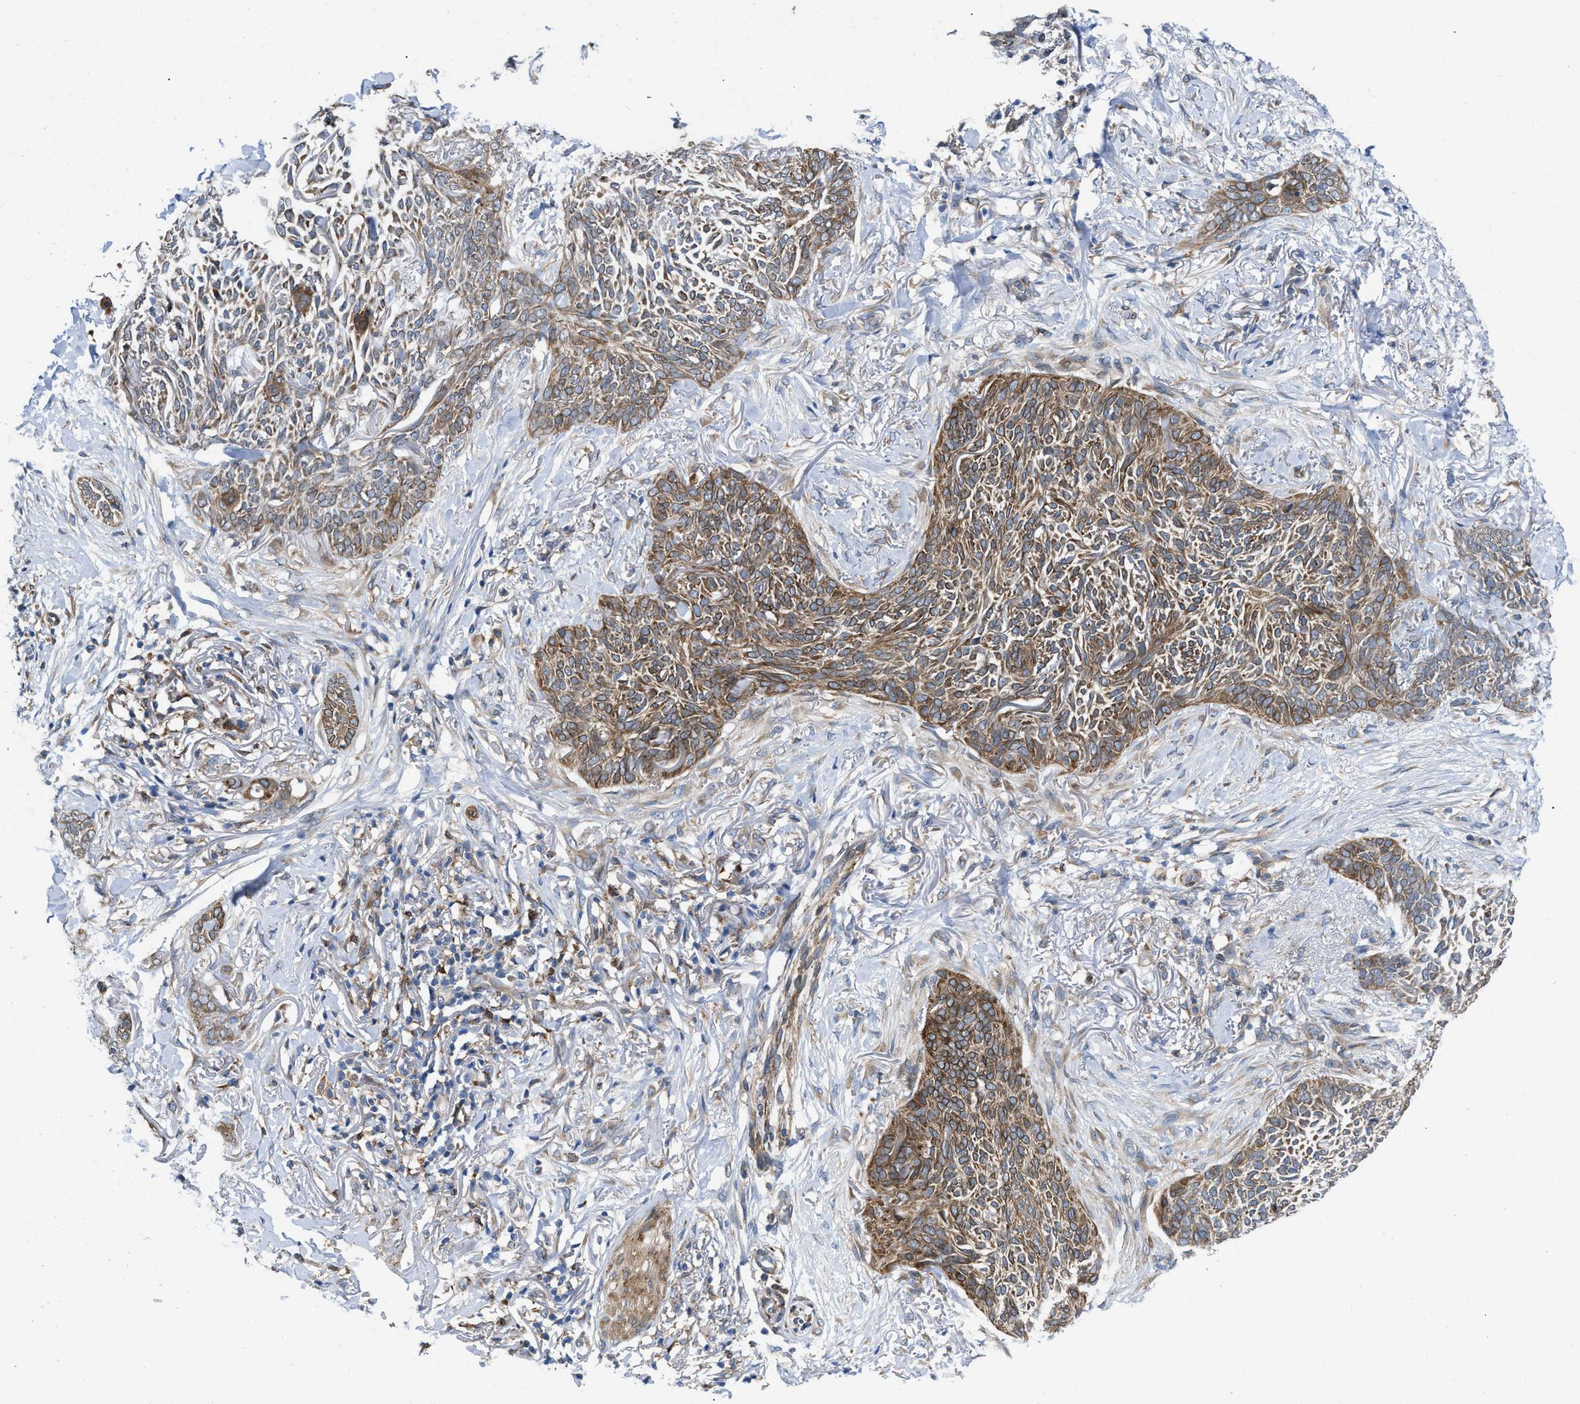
{"staining": {"intensity": "moderate", "quantity": ">75%", "location": "cytoplasmic/membranous"}, "tissue": "skin cancer", "cell_type": "Tumor cells", "image_type": "cancer", "snomed": [{"axis": "morphology", "description": "Basal cell carcinoma"}, {"axis": "topography", "description": "Skin"}], "caption": "Immunohistochemistry (IHC) (DAB) staining of skin basal cell carcinoma demonstrates moderate cytoplasmic/membranous protein staining in about >75% of tumor cells.", "gene": "ERLIN2", "patient": {"sex": "female", "age": 84}}